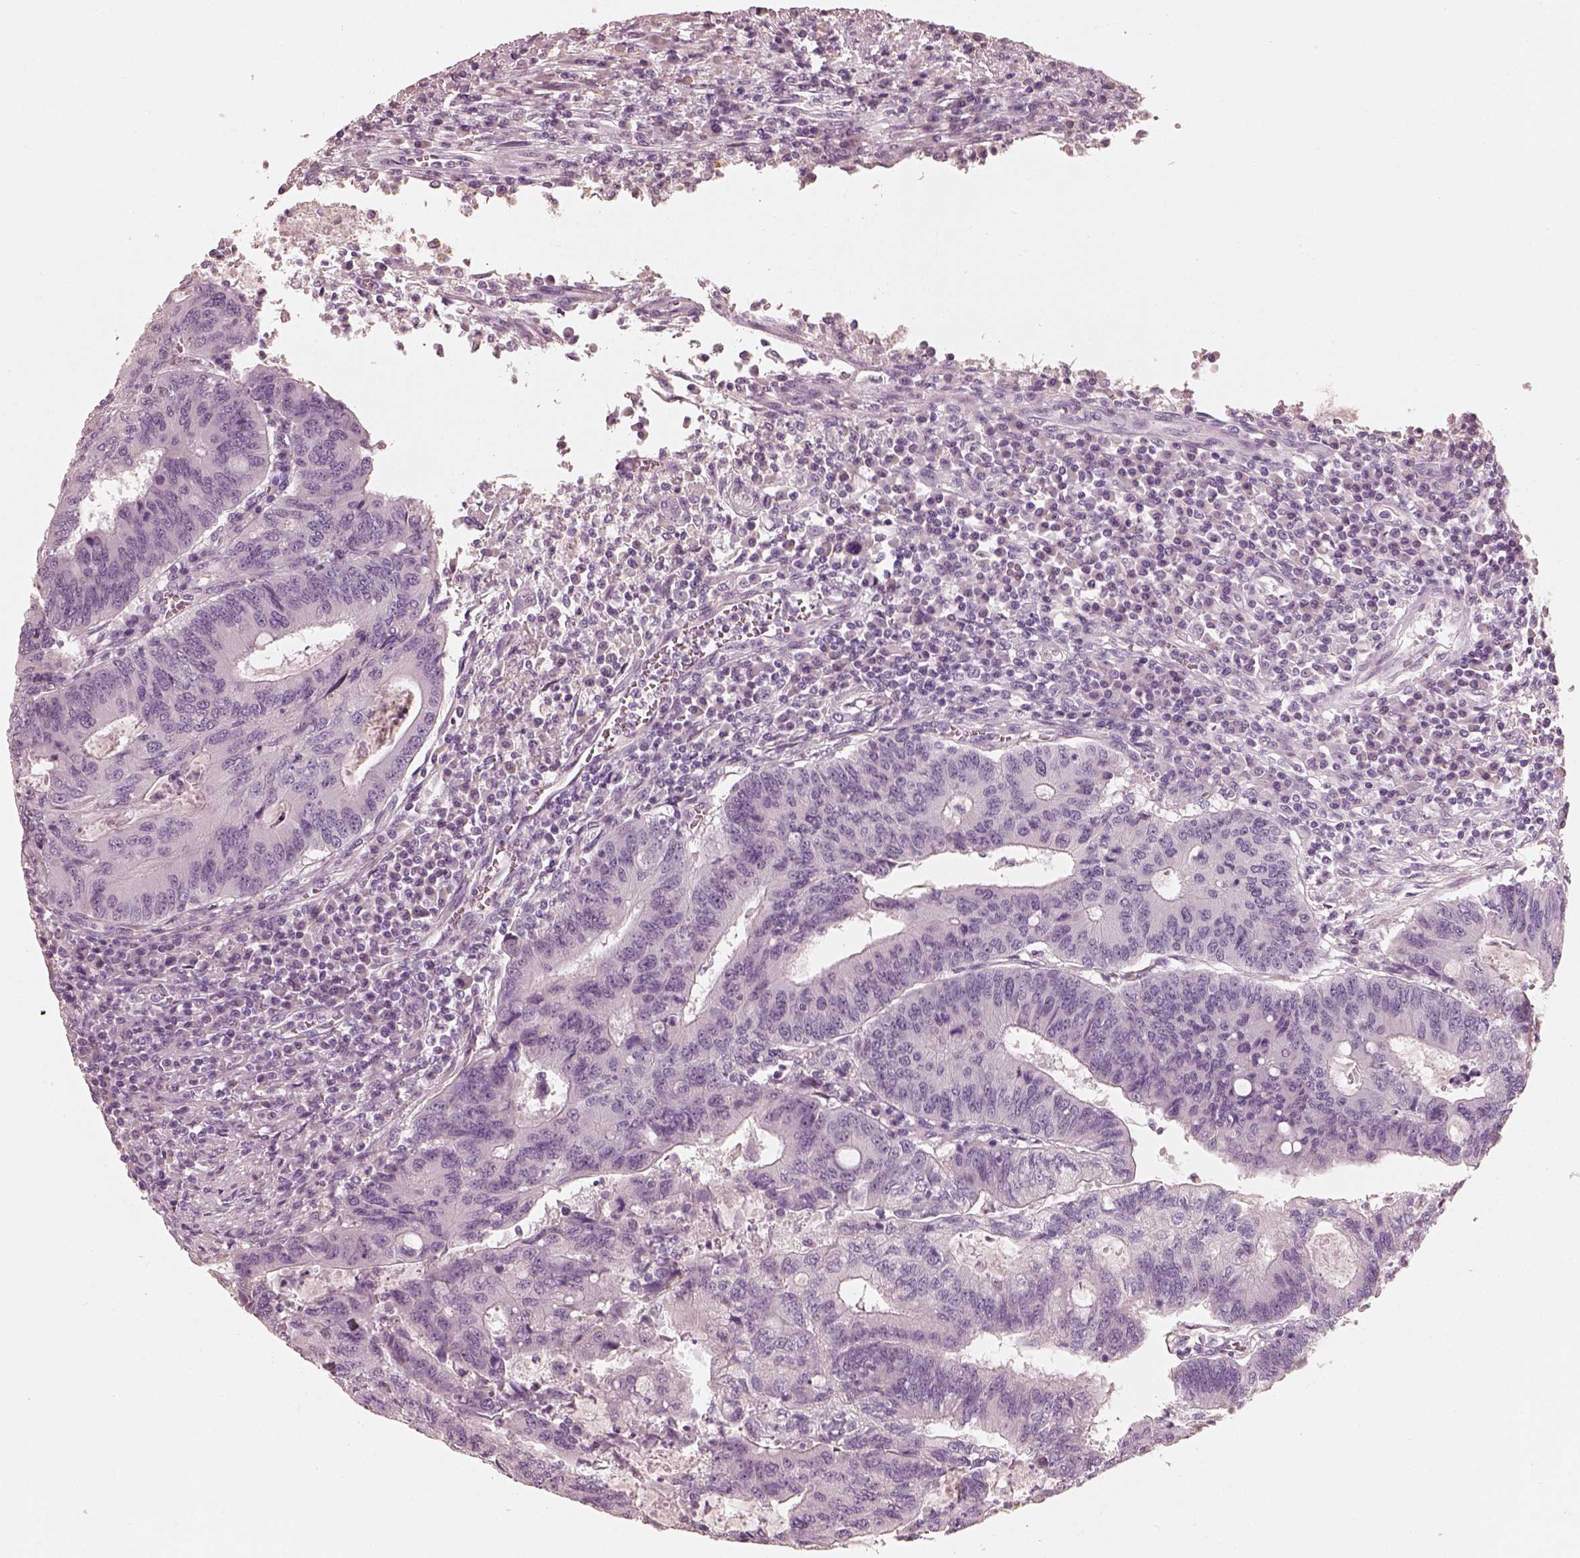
{"staining": {"intensity": "negative", "quantity": "none", "location": "none"}, "tissue": "colorectal cancer", "cell_type": "Tumor cells", "image_type": "cancer", "snomed": [{"axis": "morphology", "description": "Adenocarcinoma, NOS"}, {"axis": "topography", "description": "Colon"}], "caption": "Tumor cells show no significant protein expression in colorectal cancer (adenocarcinoma).", "gene": "RS1", "patient": {"sex": "male", "age": 67}}